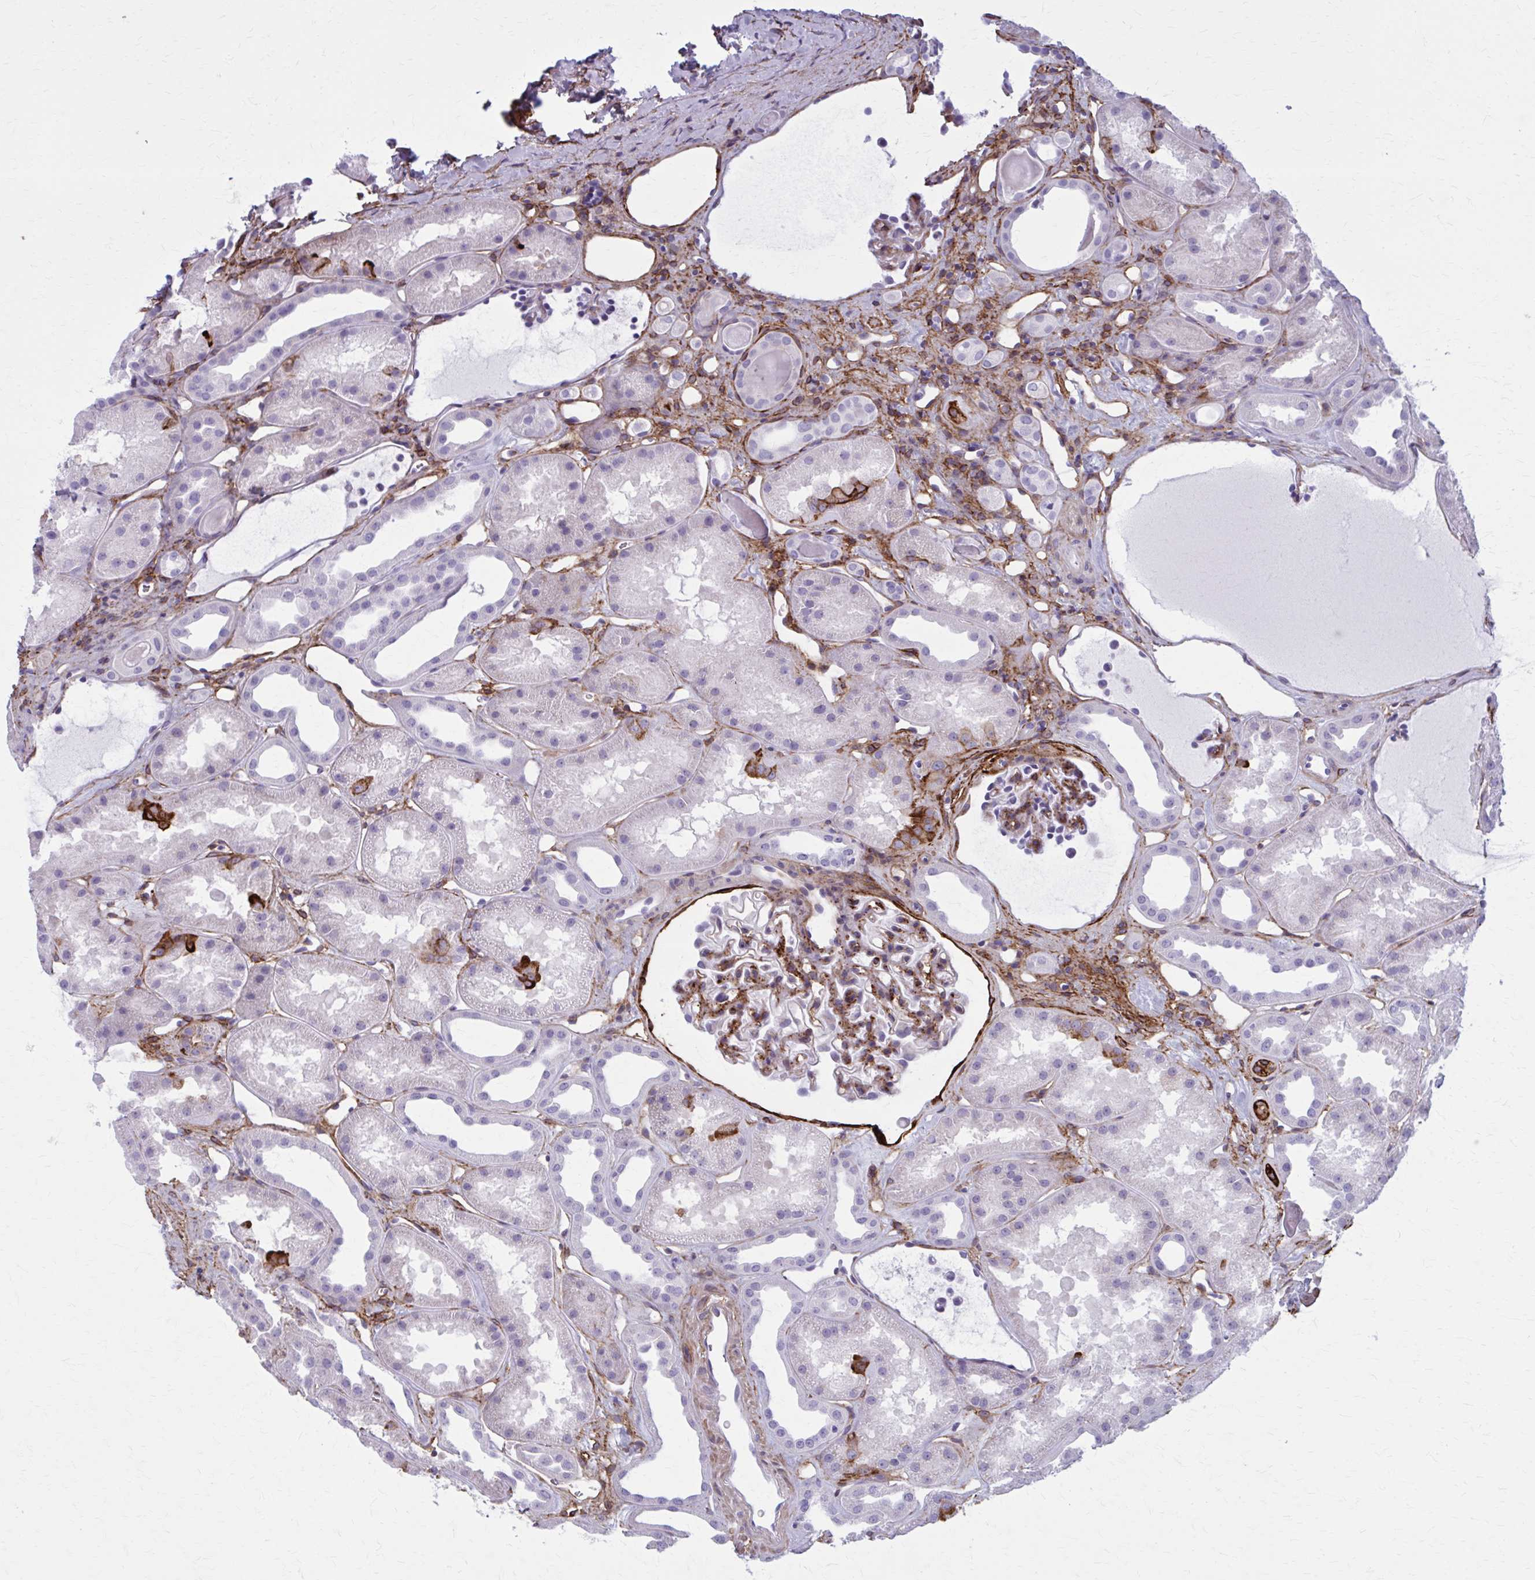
{"staining": {"intensity": "strong", "quantity": "25%-75%", "location": "cytoplasmic/membranous"}, "tissue": "kidney", "cell_type": "Cells in glomeruli", "image_type": "normal", "snomed": [{"axis": "morphology", "description": "Normal tissue, NOS"}, {"axis": "topography", "description": "Kidney"}], "caption": "The image shows immunohistochemical staining of benign kidney. There is strong cytoplasmic/membranous positivity is present in about 25%-75% of cells in glomeruli. (DAB = brown stain, brightfield microscopy at high magnification).", "gene": "AKAP12", "patient": {"sex": "male", "age": 61}}